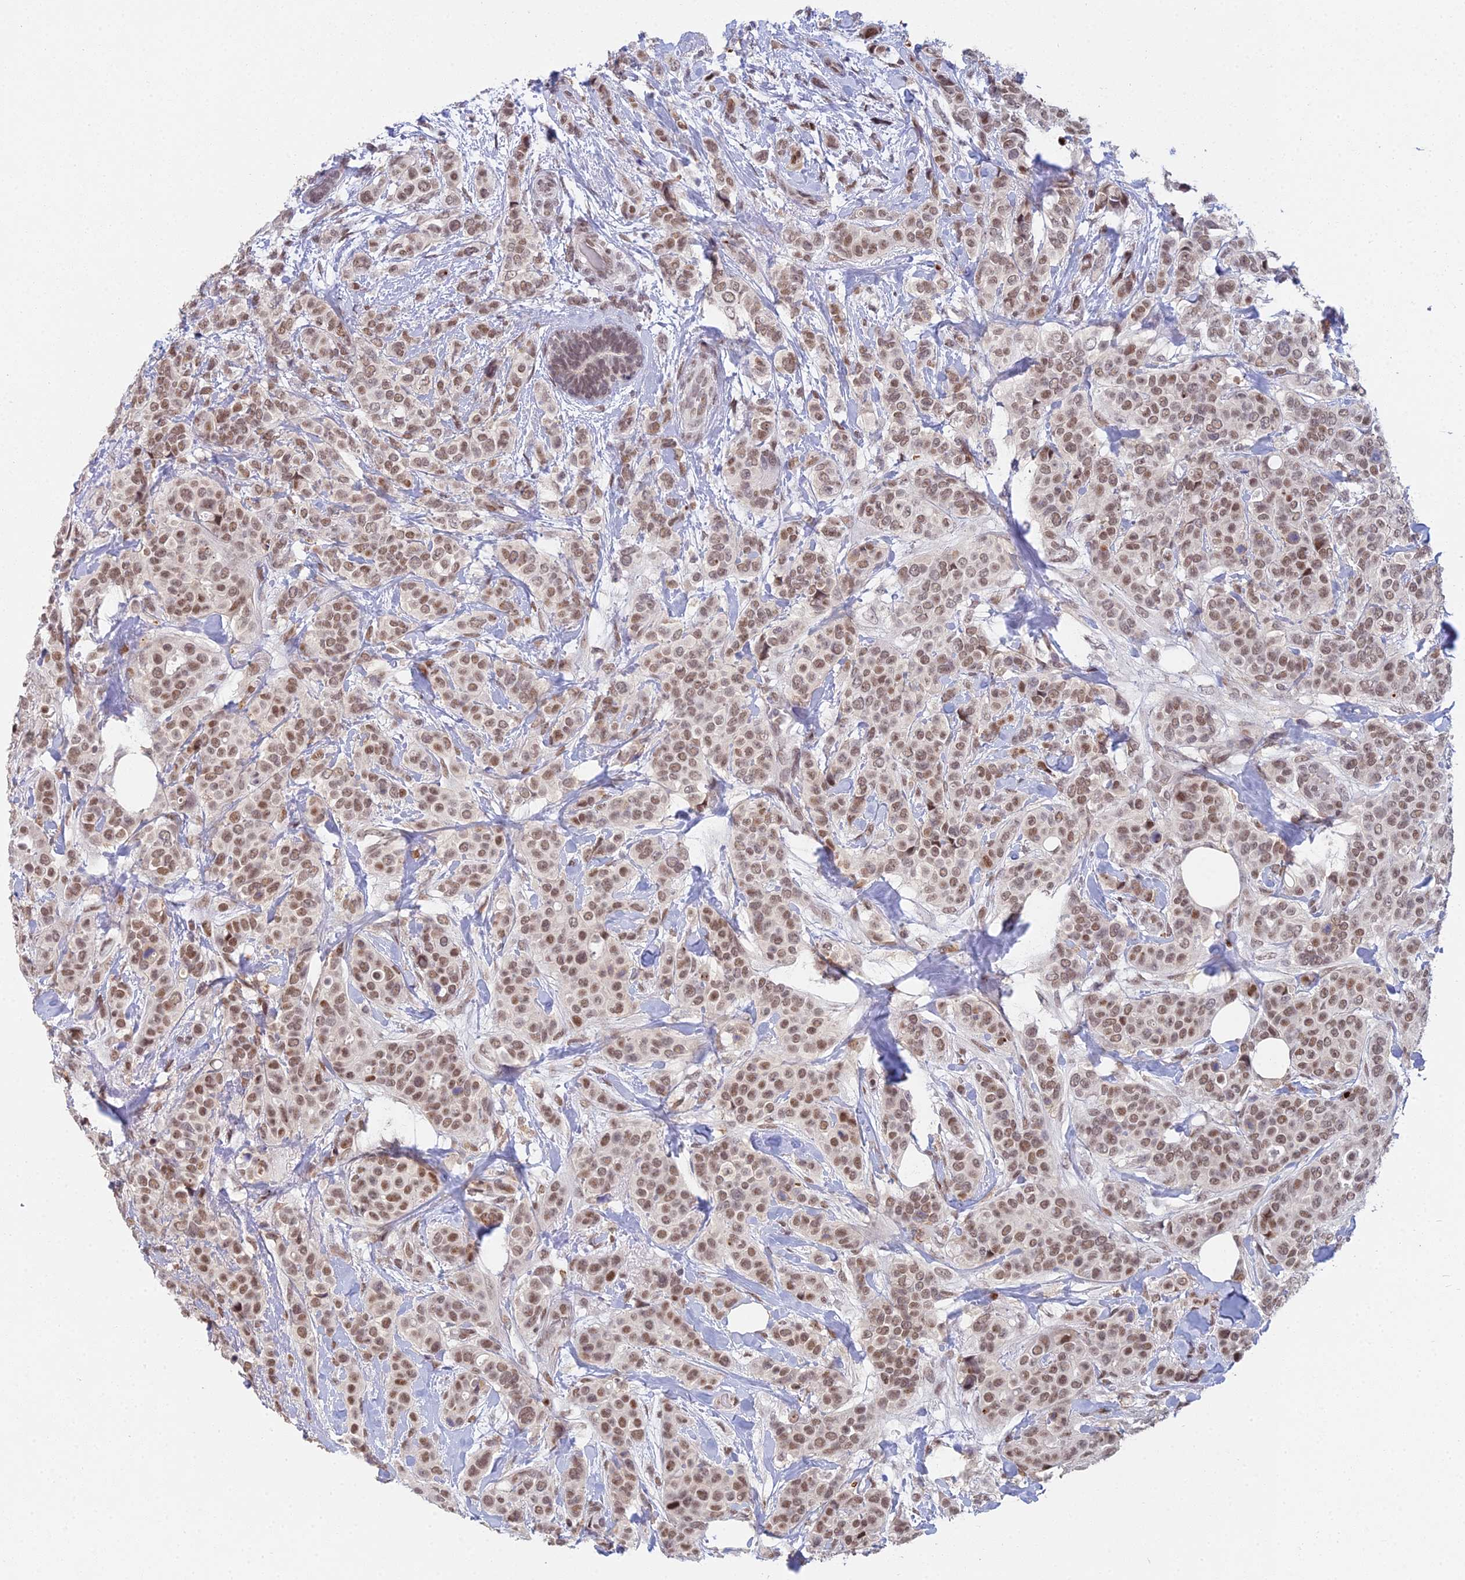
{"staining": {"intensity": "moderate", "quantity": ">75%", "location": "nuclear"}, "tissue": "breast cancer", "cell_type": "Tumor cells", "image_type": "cancer", "snomed": [{"axis": "morphology", "description": "Lobular carcinoma"}, {"axis": "topography", "description": "Breast"}], "caption": "This is a micrograph of immunohistochemistry staining of breast lobular carcinoma, which shows moderate positivity in the nuclear of tumor cells.", "gene": "ABHD17A", "patient": {"sex": "female", "age": 51}}